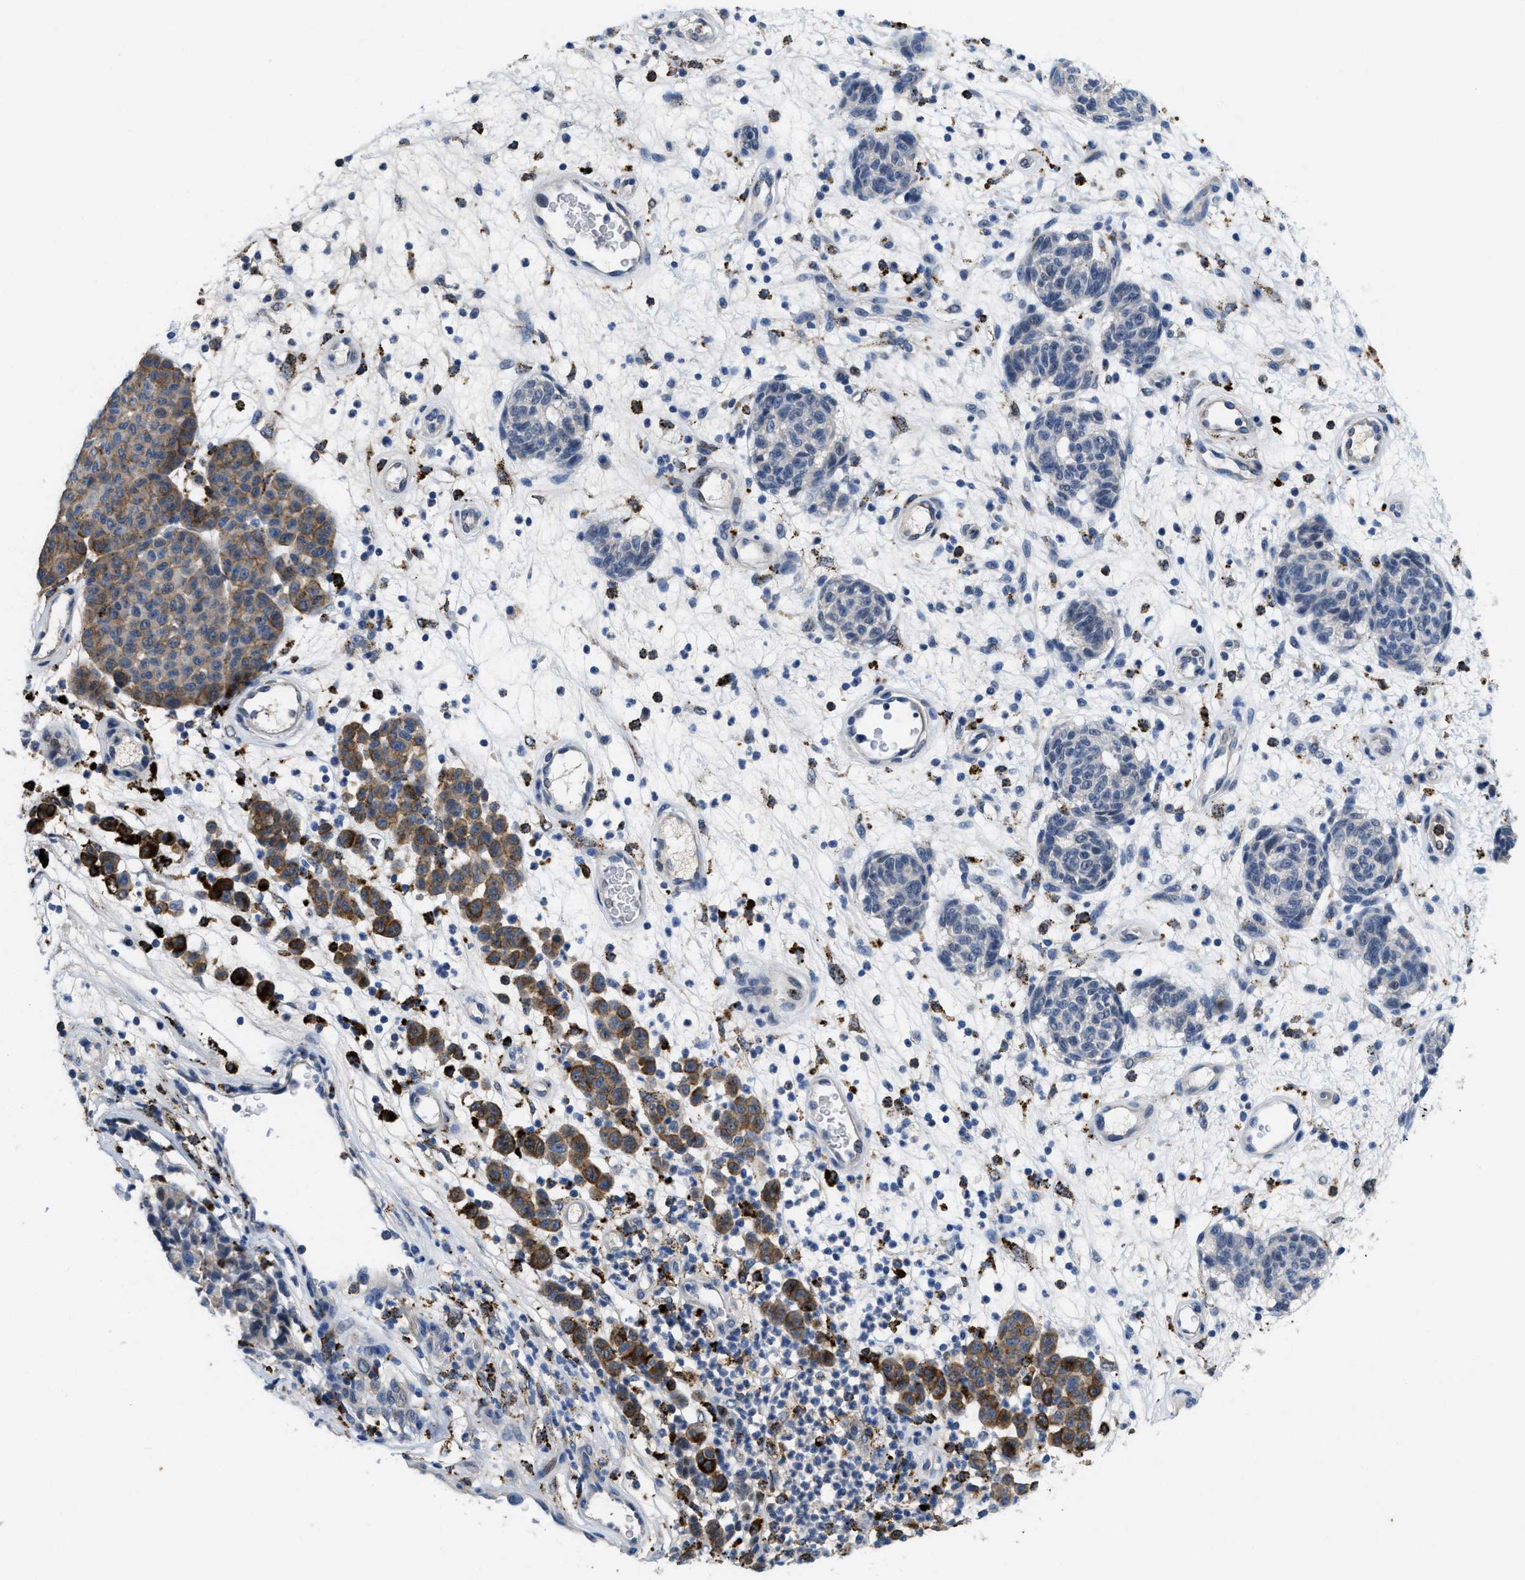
{"staining": {"intensity": "moderate", "quantity": "<25%", "location": "cytoplasmic/membranous"}, "tissue": "melanoma", "cell_type": "Tumor cells", "image_type": "cancer", "snomed": [{"axis": "morphology", "description": "Malignant melanoma, NOS"}, {"axis": "topography", "description": "Skin"}], "caption": "Brown immunohistochemical staining in melanoma exhibits moderate cytoplasmic/membranous staining in approximately <25% of tumor cells. The staining was performed using DAB (3,3'-diaminobenzidine), with brown indicating positive protein expression. Nuclei are stained blue with hematoxylin.", "gene": "BMPR2", "patient": {"sex": "male", "age": 59}}